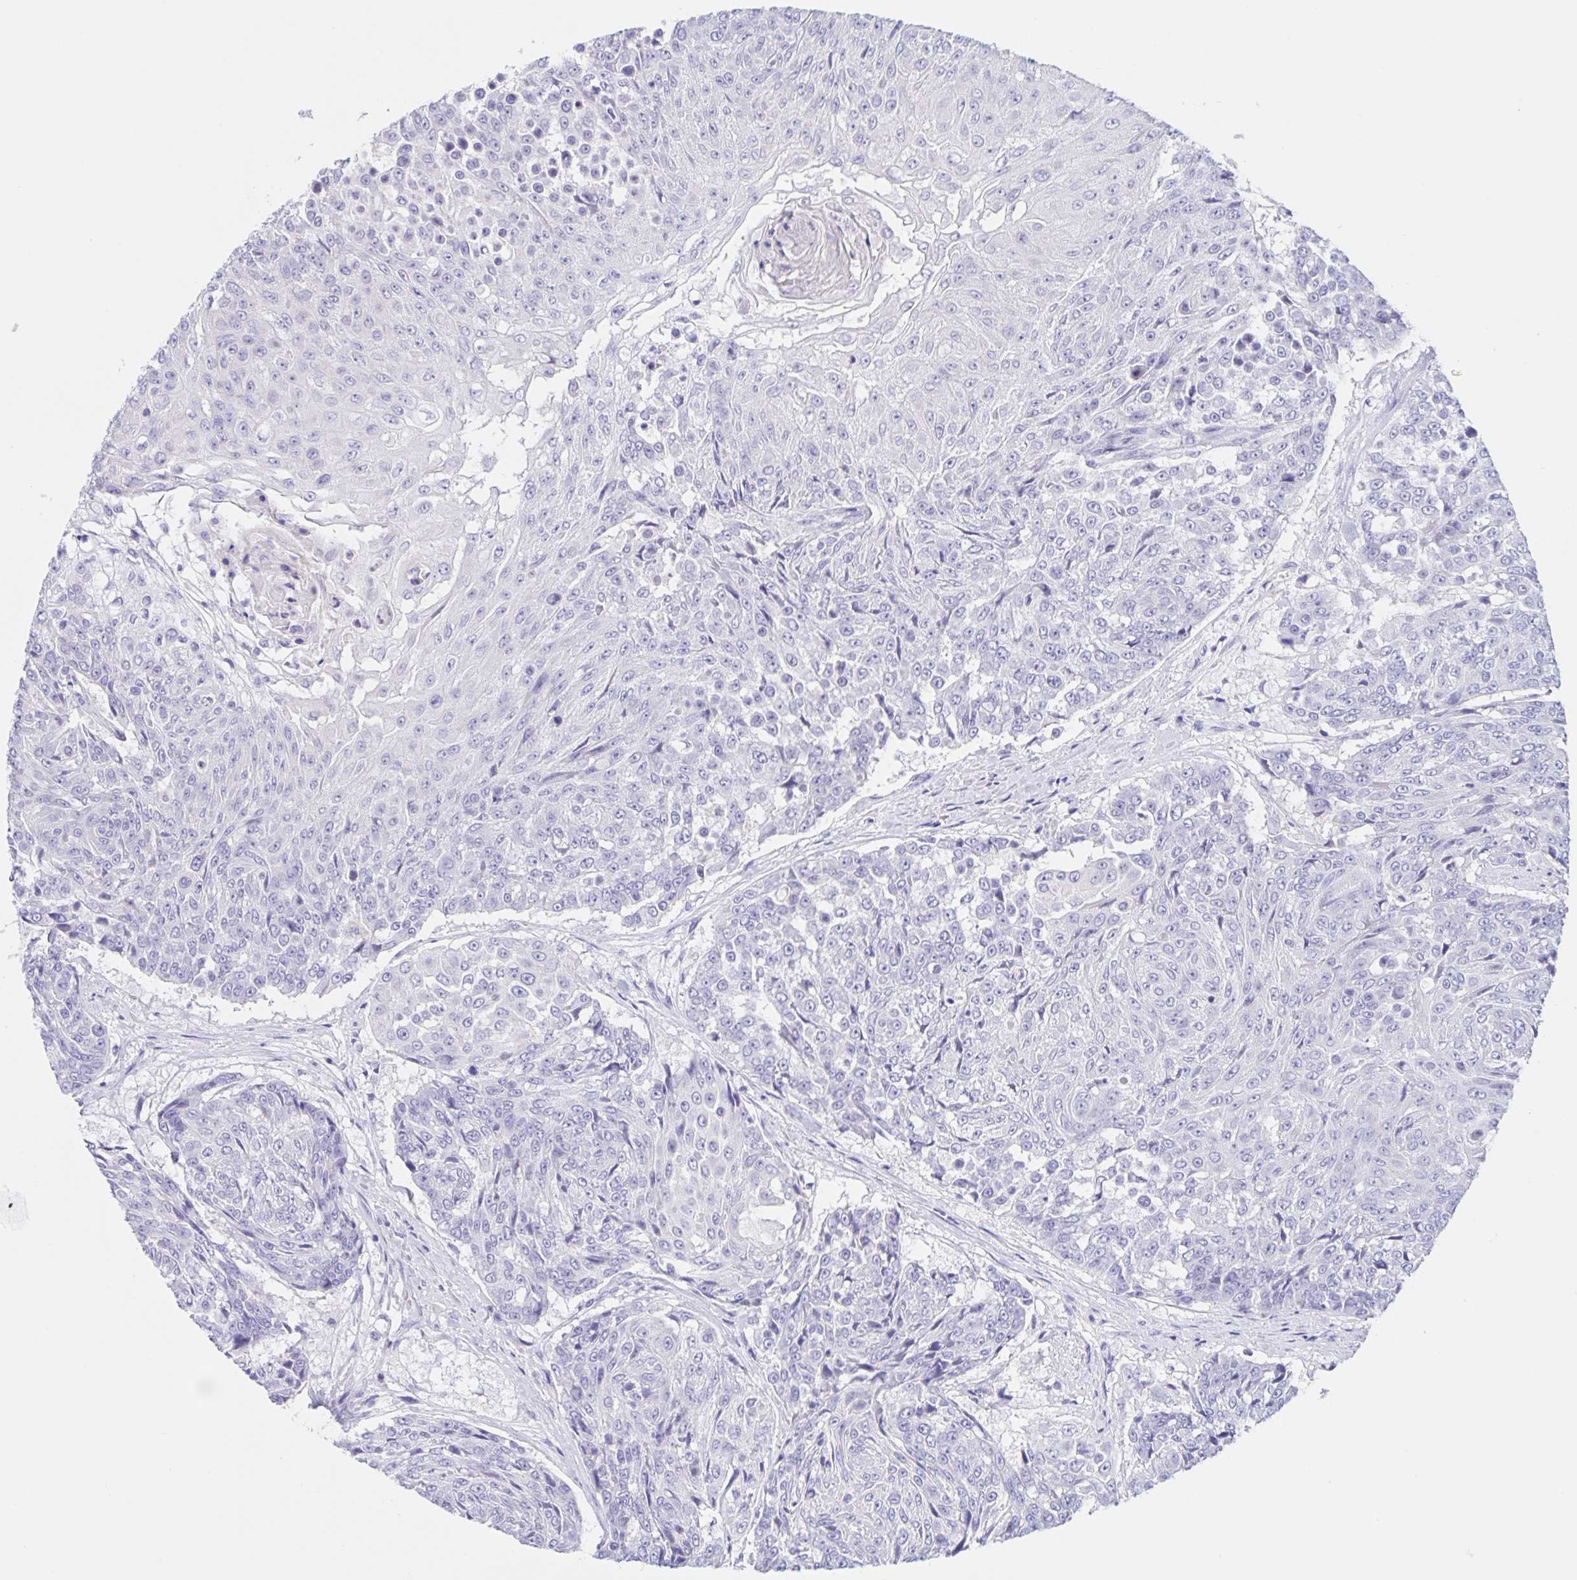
{"staining": {"intensity": "negative", "quantity": "none", "location": "none"}, "tissue": "urothelial cancer", "cell_type": "Tumor cells", "image_type": "cancer", "snomed": [{"axis": "morphology", "description": "Urothelial carcinoma, High grade"}, {"axis": "topography", "description": "Urinary bladder"}], "caption": "IHC of human urothelial cancer reveals no staining in tumor cells.", "gene": "DMGDH", "patient": {"sex": "female", "age": 63}}